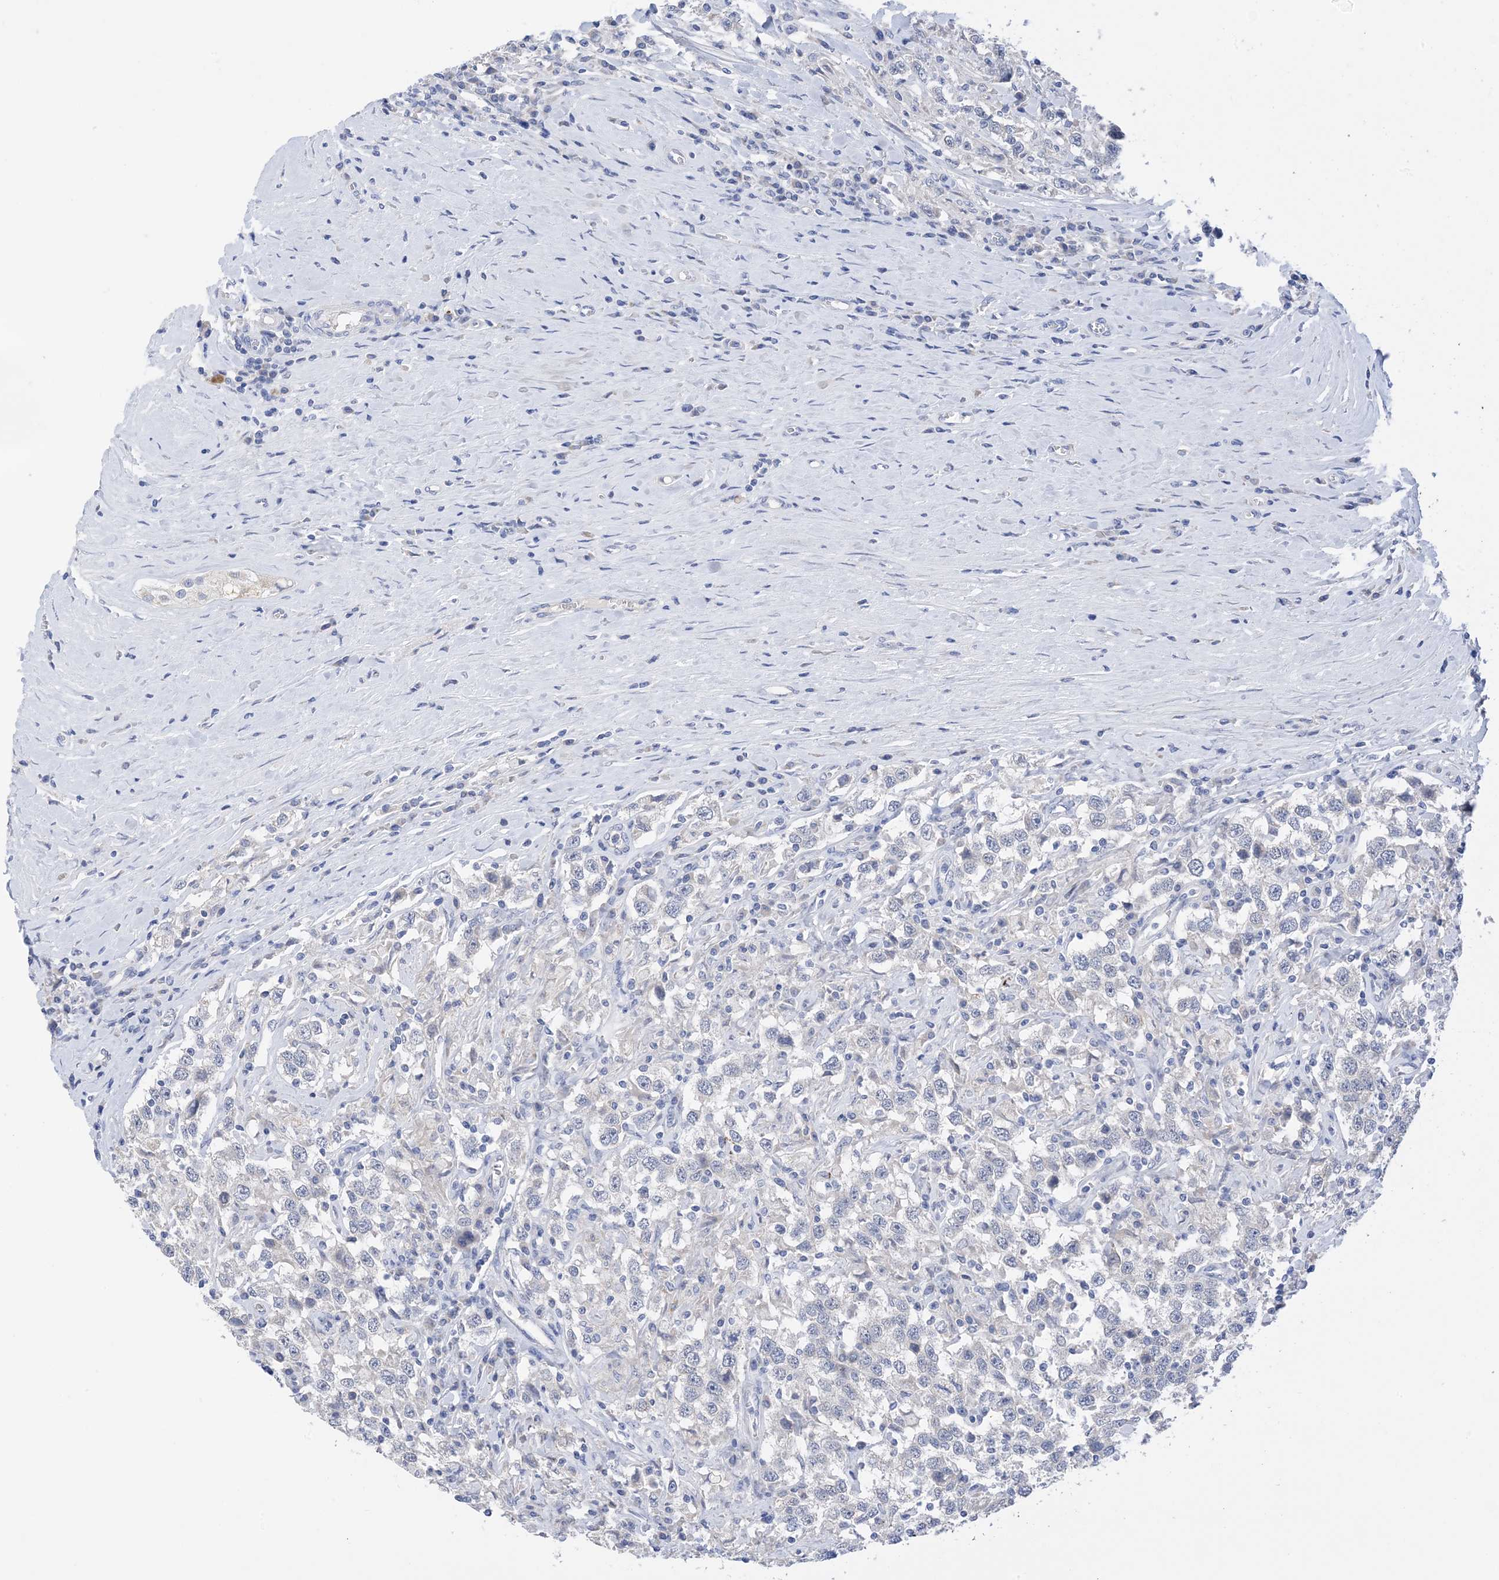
{"staining": {"intensity": "negative", "quantity": "none", "location": "none"}, "tissue": "testis cancer", "cell_type": "Tumor cells", "image_type": "cancer", "snomed": [{"axis": "morphology", "description": "Seminoma, NOS"}, {"axis": "topography", "description": "Testis"}], "caption": "The histopathology image demonstrates no significant positivity in tumor cells of seminoma (testis).", "gene": "PLK4", "patient": {"sex": "male", "age": 41}}